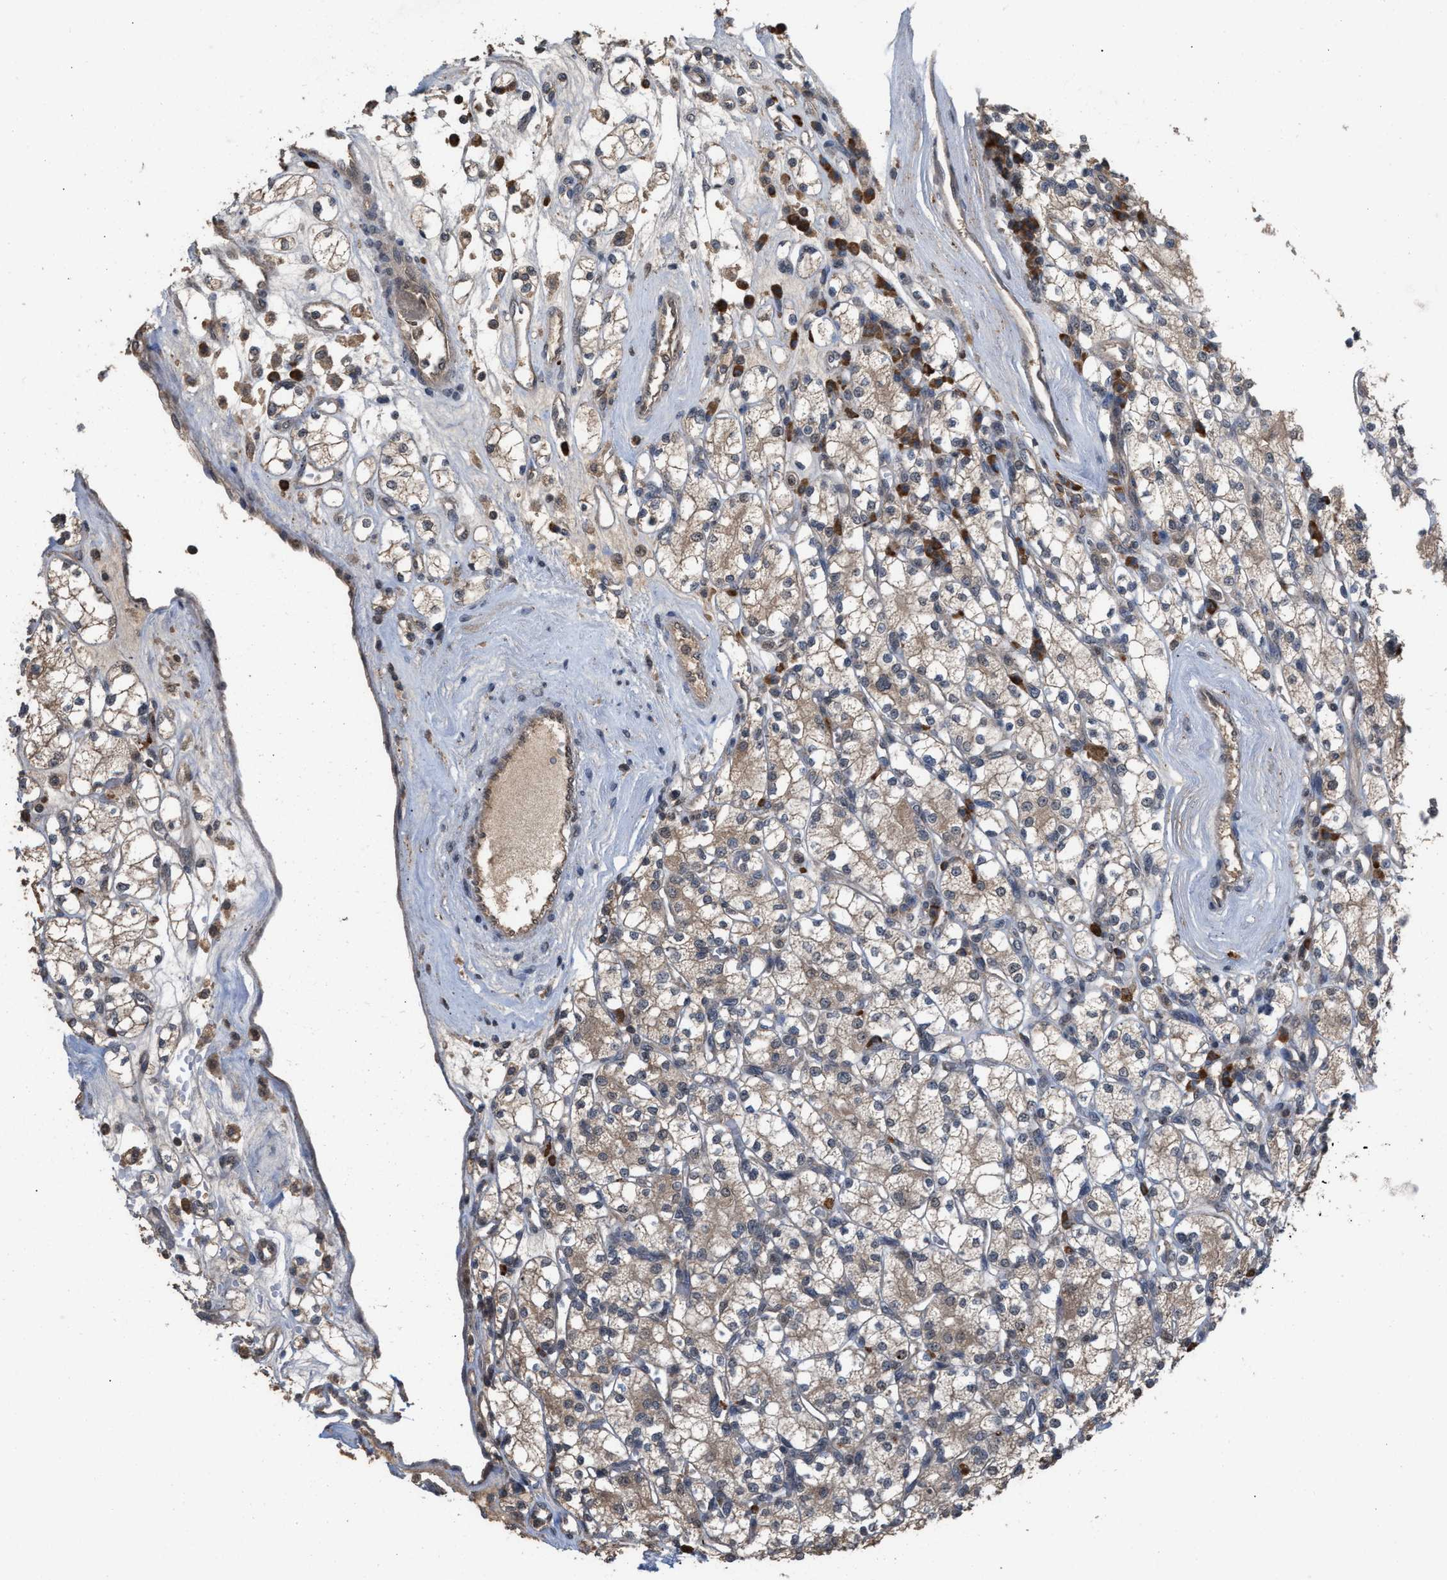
{"staining": {"intensity": "weak", "quantity": "<25%", "location": "cytoplasmic/membranous,nuclear"}, "tissue": "renal cancer", "cell_type": "Tumor cells", "image_type": "cancer", "snomed": [{"axis": "morphology", "description": "Adenocarcinoma, NOS"}, {"axis": "topography", "description": "Kidney"}], "caption": "An immunohistochemistry histopathology image of renal adenocarcinoma is shown. There is no staining in tumor cells of renal adenocarcinoma.", "gene": "C9orf78", "patient": {"sex": "male", "age": 77}}